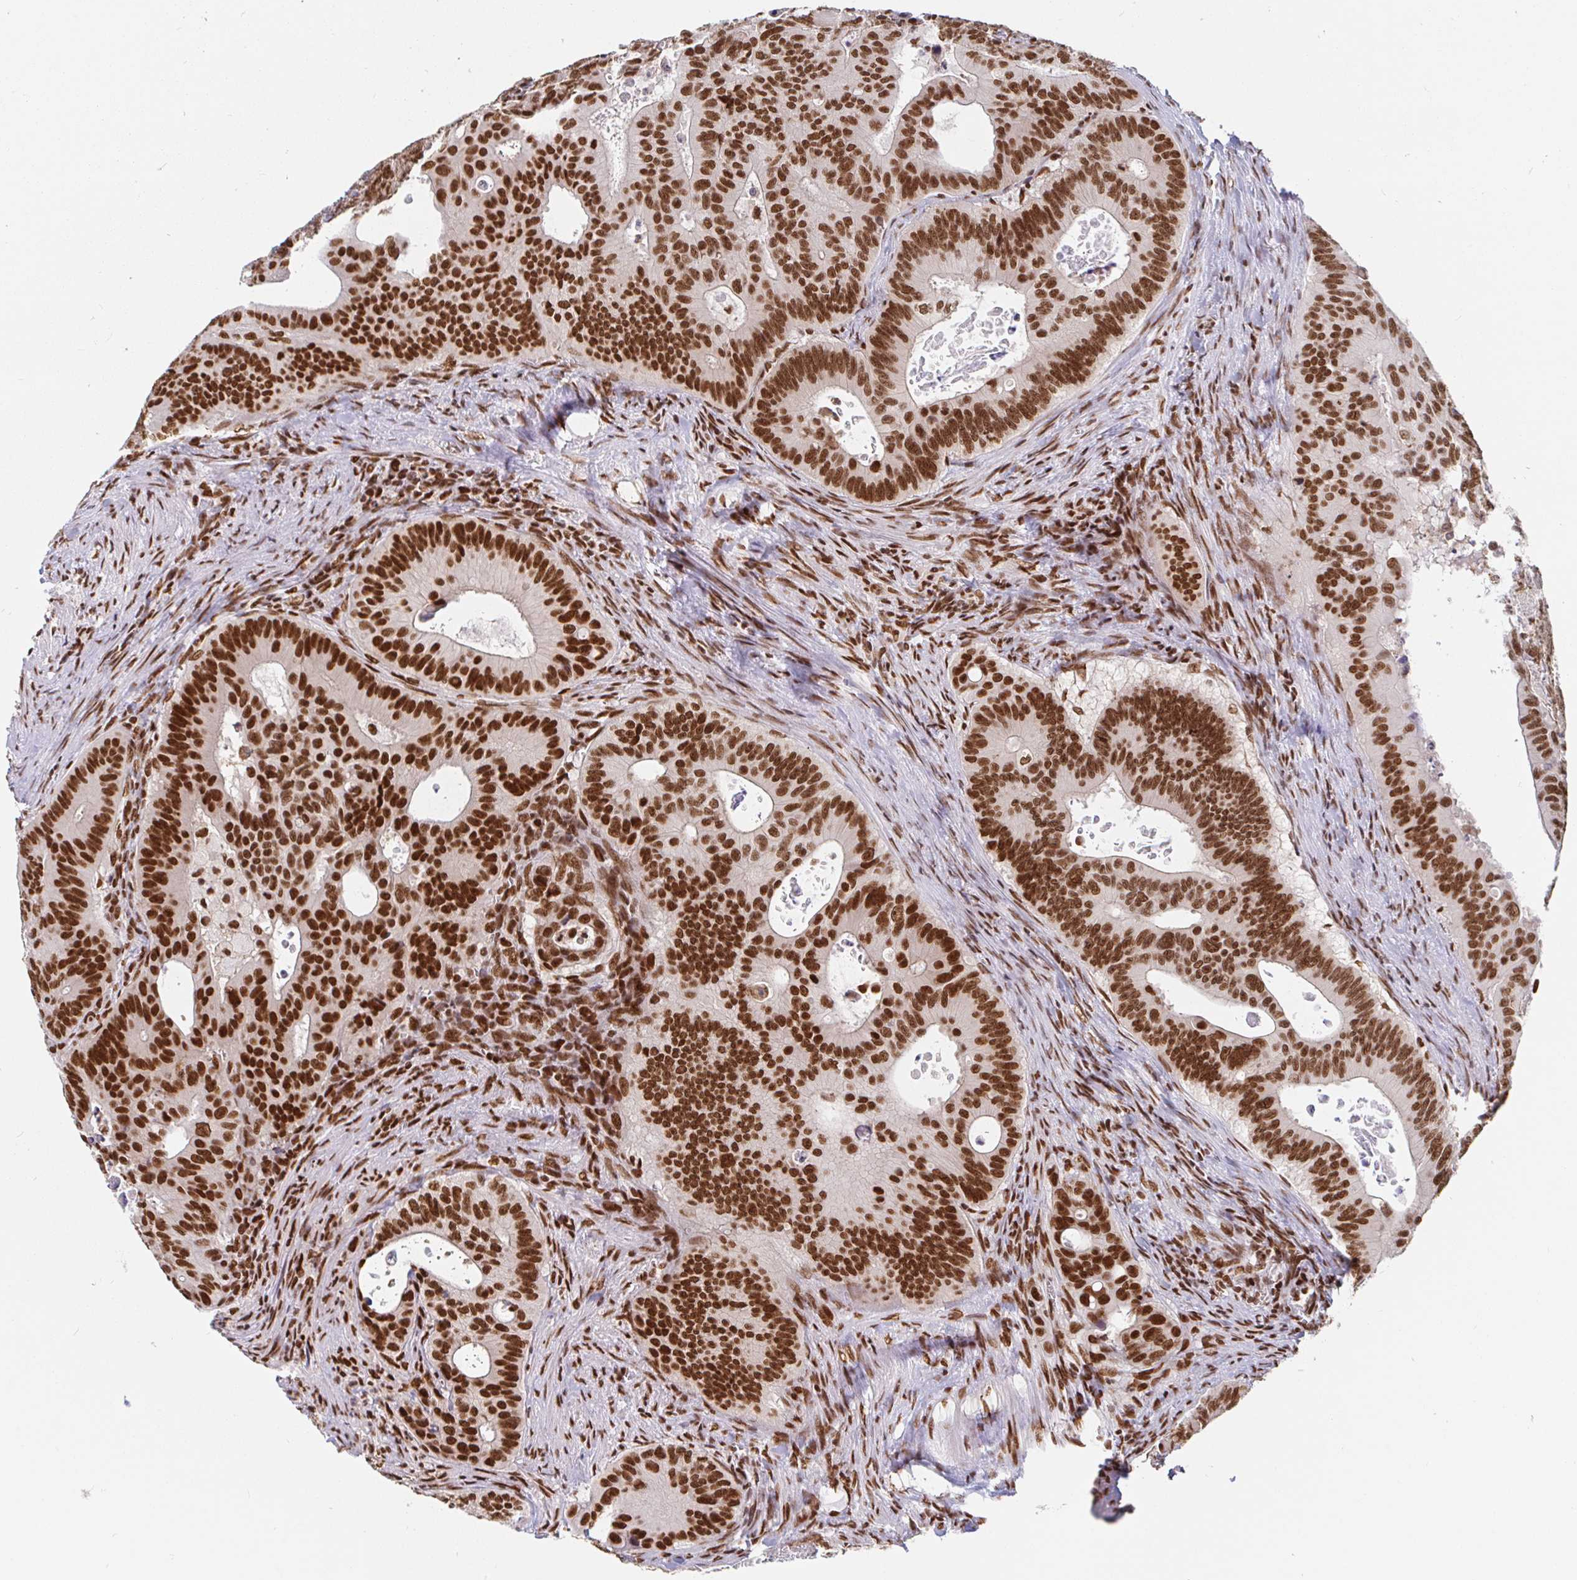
{"staining": {"intensity": "strong", "quantity": ">75%", "location": "nuclear"}, "tissue": "colorectal cancer", "cell_type": "Tumor cells", "image_type": "cancer", "snomed": [{"axis": "morphology", "description": "Adenocarcinoma, NOS"}, {"axis": "topography", "description": "Colon"}], "caption": "Colorectal cancer stained for a protein (brown) demonstrates strong nuclear positive staining in approximately >75% of tumor cells.", "gene": "RBMX", "patient": {"sex": "male", "age": 62}}